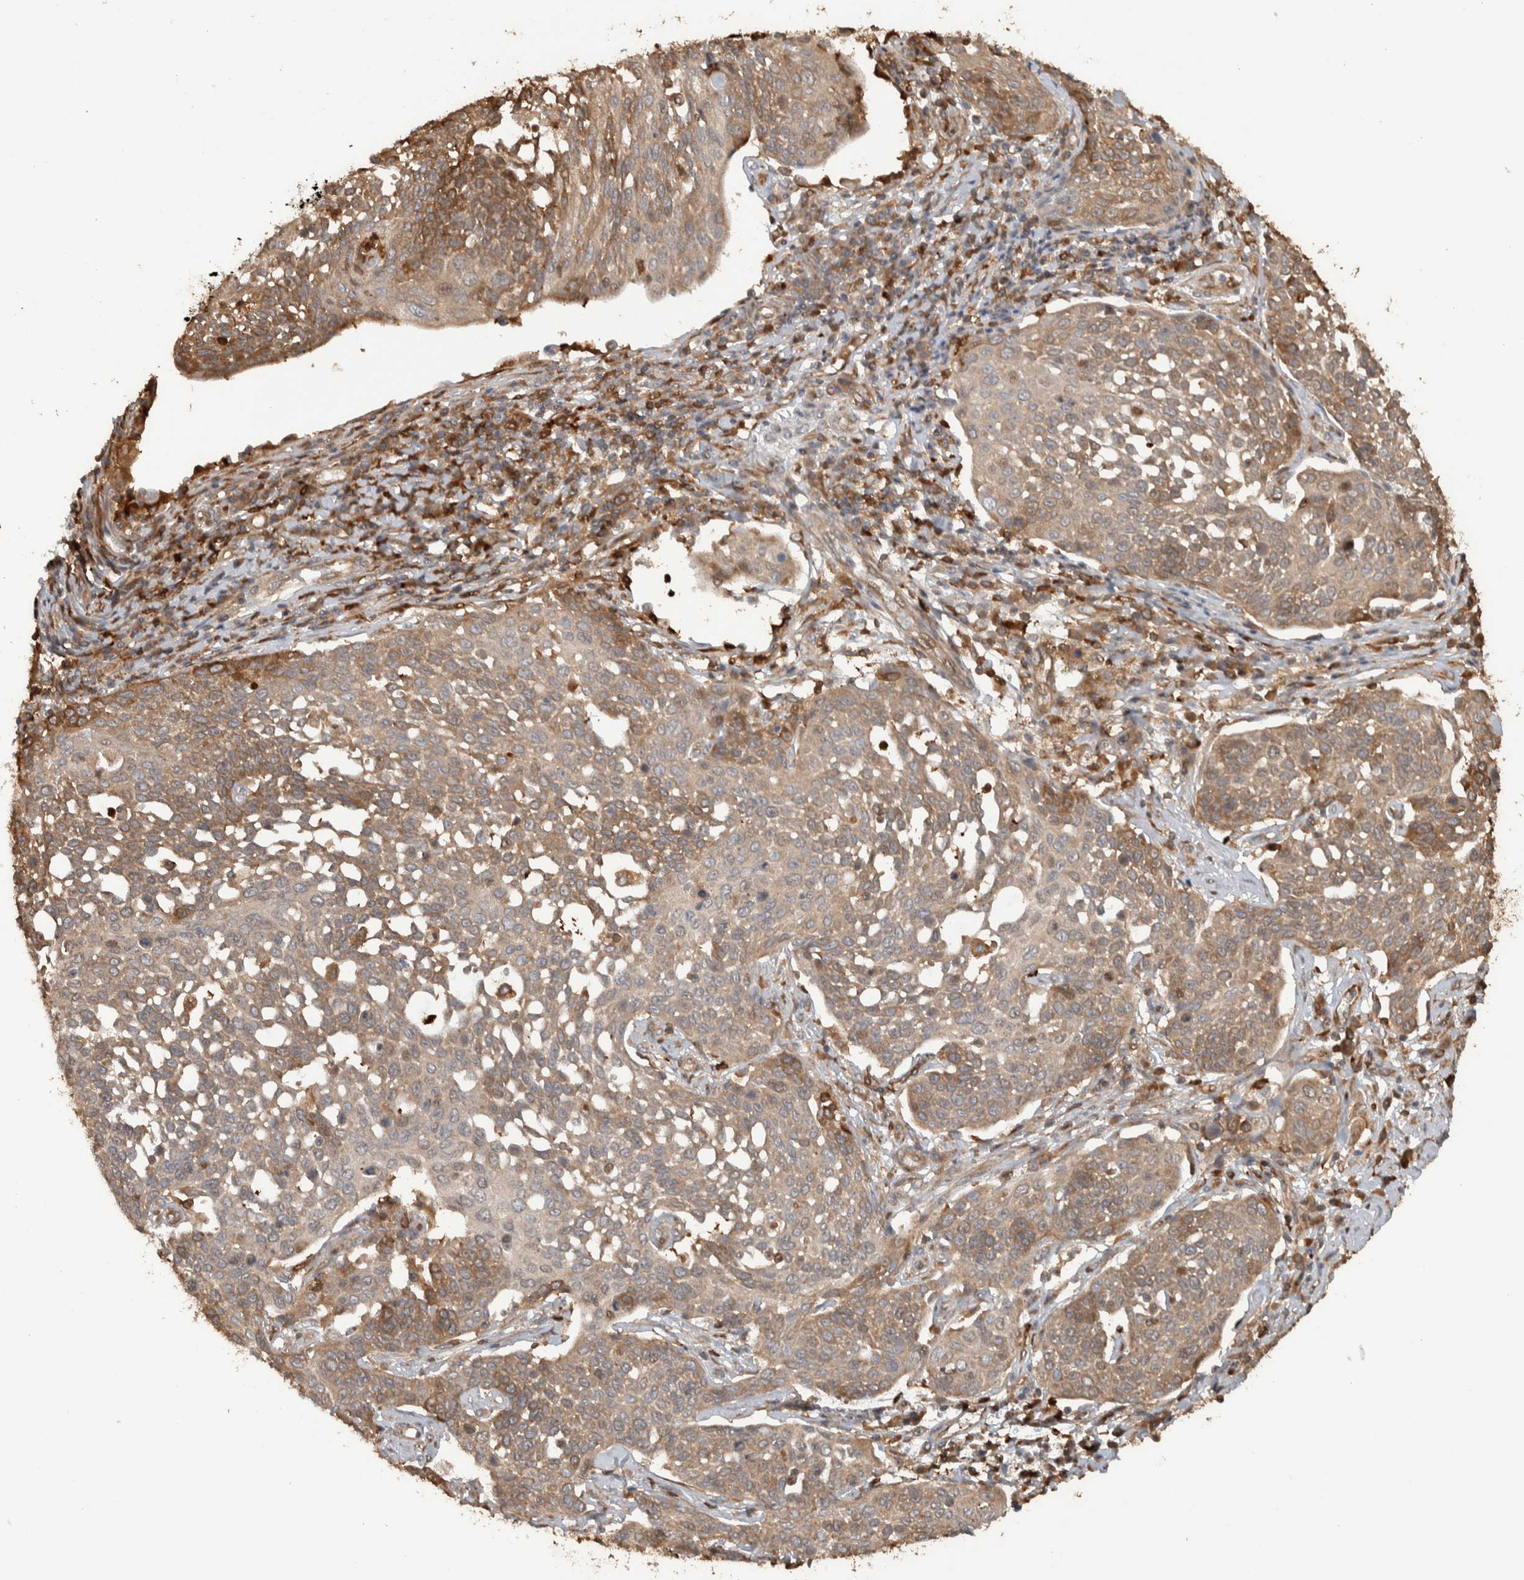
{"staining": {"intensity": "moderate", "quantity": ">75%", "location": "cytoplasmic/membranous"}, "tissue": "cervical cancer", "cell_type": "Tumor cells", "image_type": "cancer", "snomed": [{"axis": "morphology", "description": "Squamous cell carcinoma, NOS"}, {"axis": "topography", "description": "Cervix"}], "caption": "Immunohistochemical staining of cervical cancer reveals medium levels of moderate cytoplasmic/membranous positivity in about >75% of tumor cells.", "gene": "CNTROB", "patient": {"sex": "female", "age": 34}}